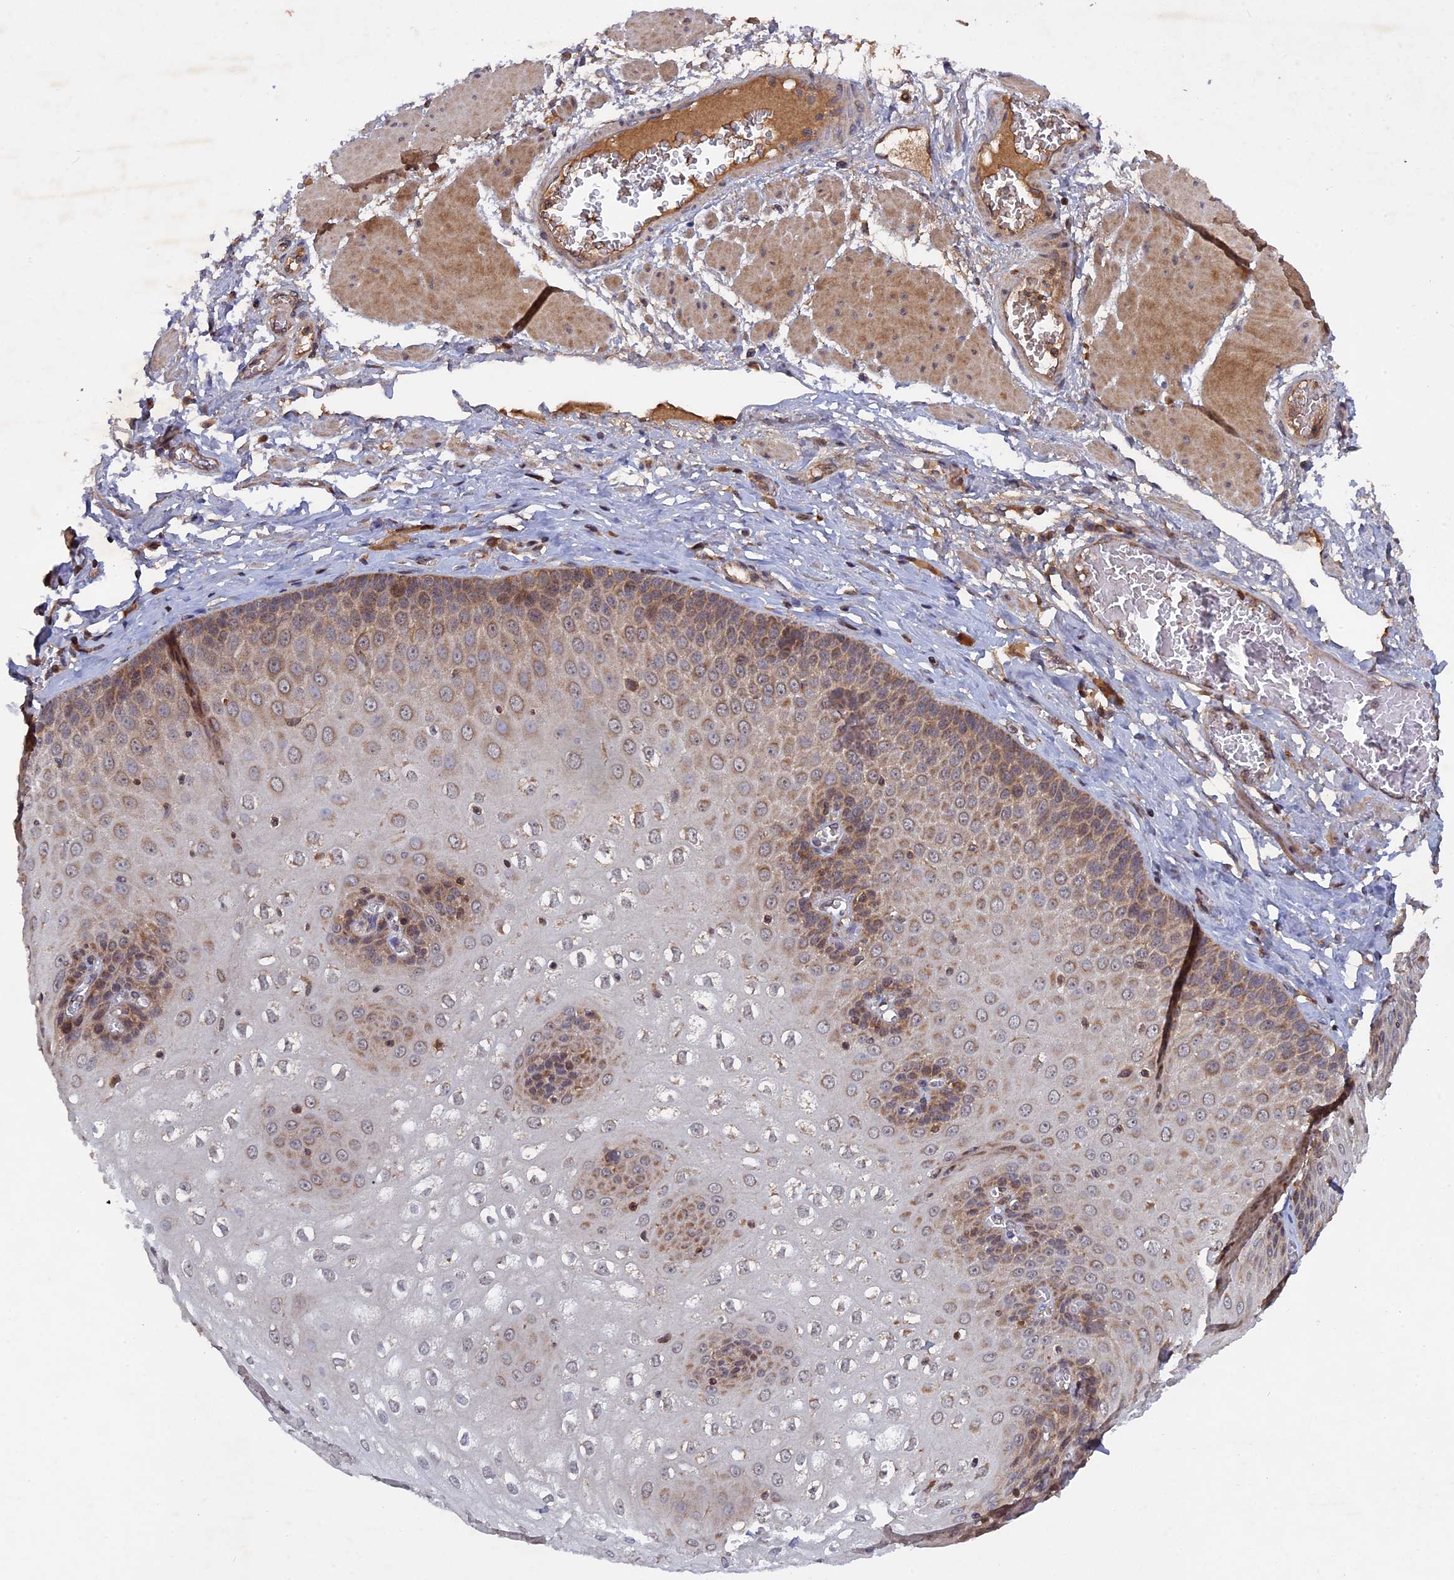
{"staining": {"intensity": "moderate", "quantity": ">75%", "location": "cytoplasmic/membranous"}, "tissue": "esophagus", "cell_type": "Squamous epithelial cells", "image_type": "normal", "snomed": [{"axis": "morphology", "description": "Normal tissue, NOS"}, {"axis": "topography", "description": "Esophagus"}], "caption": "This histopathology image shows IHC staining of normal human esophagus, with medium moderate cytoplasmic/membranous staining in about >75% of squamous epithelial cells.", "gene": "RAB15", "patient": {"sex": "male", "age": 60}}